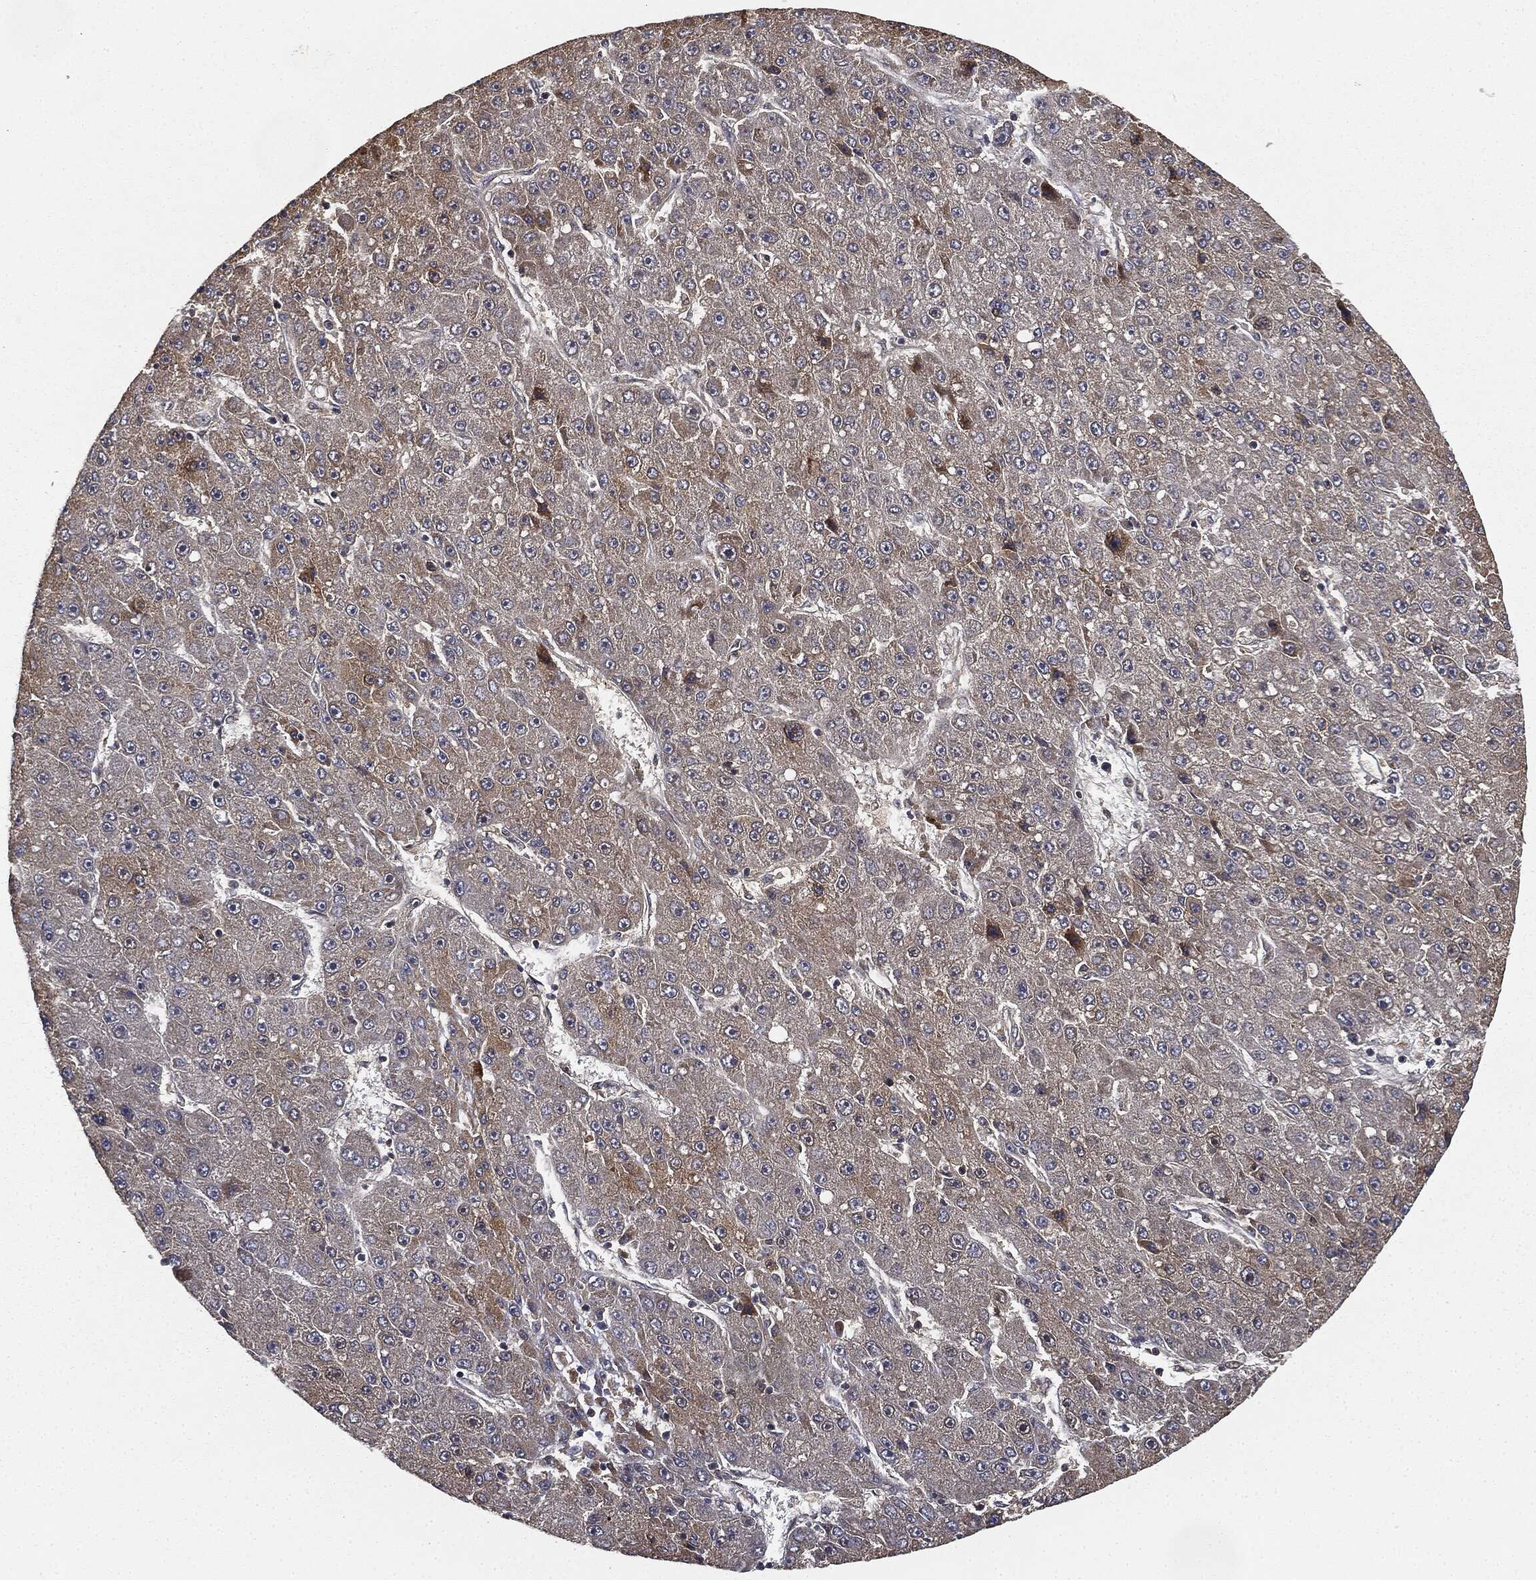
{"staining": {"intensity": "weak", "quantity": "<25%", "location": "cytoplasmic/membranous"}, "tissue": "liver cancer", "cell_type": "Tumor cells", "image_type": "cancer", "snomed": [{"axis": "morphology", "description": "Carcinoma, Hepatocellular, NOS"}, {"axis": "topography", "description": "Liver"}], "caption": "This is an IHC image of human liver cancer (hepatocellular carcinoma). There is no positivity in tumor cells.", "gene": "MIER2", "patient": {"sex": "male", "age": 67}}